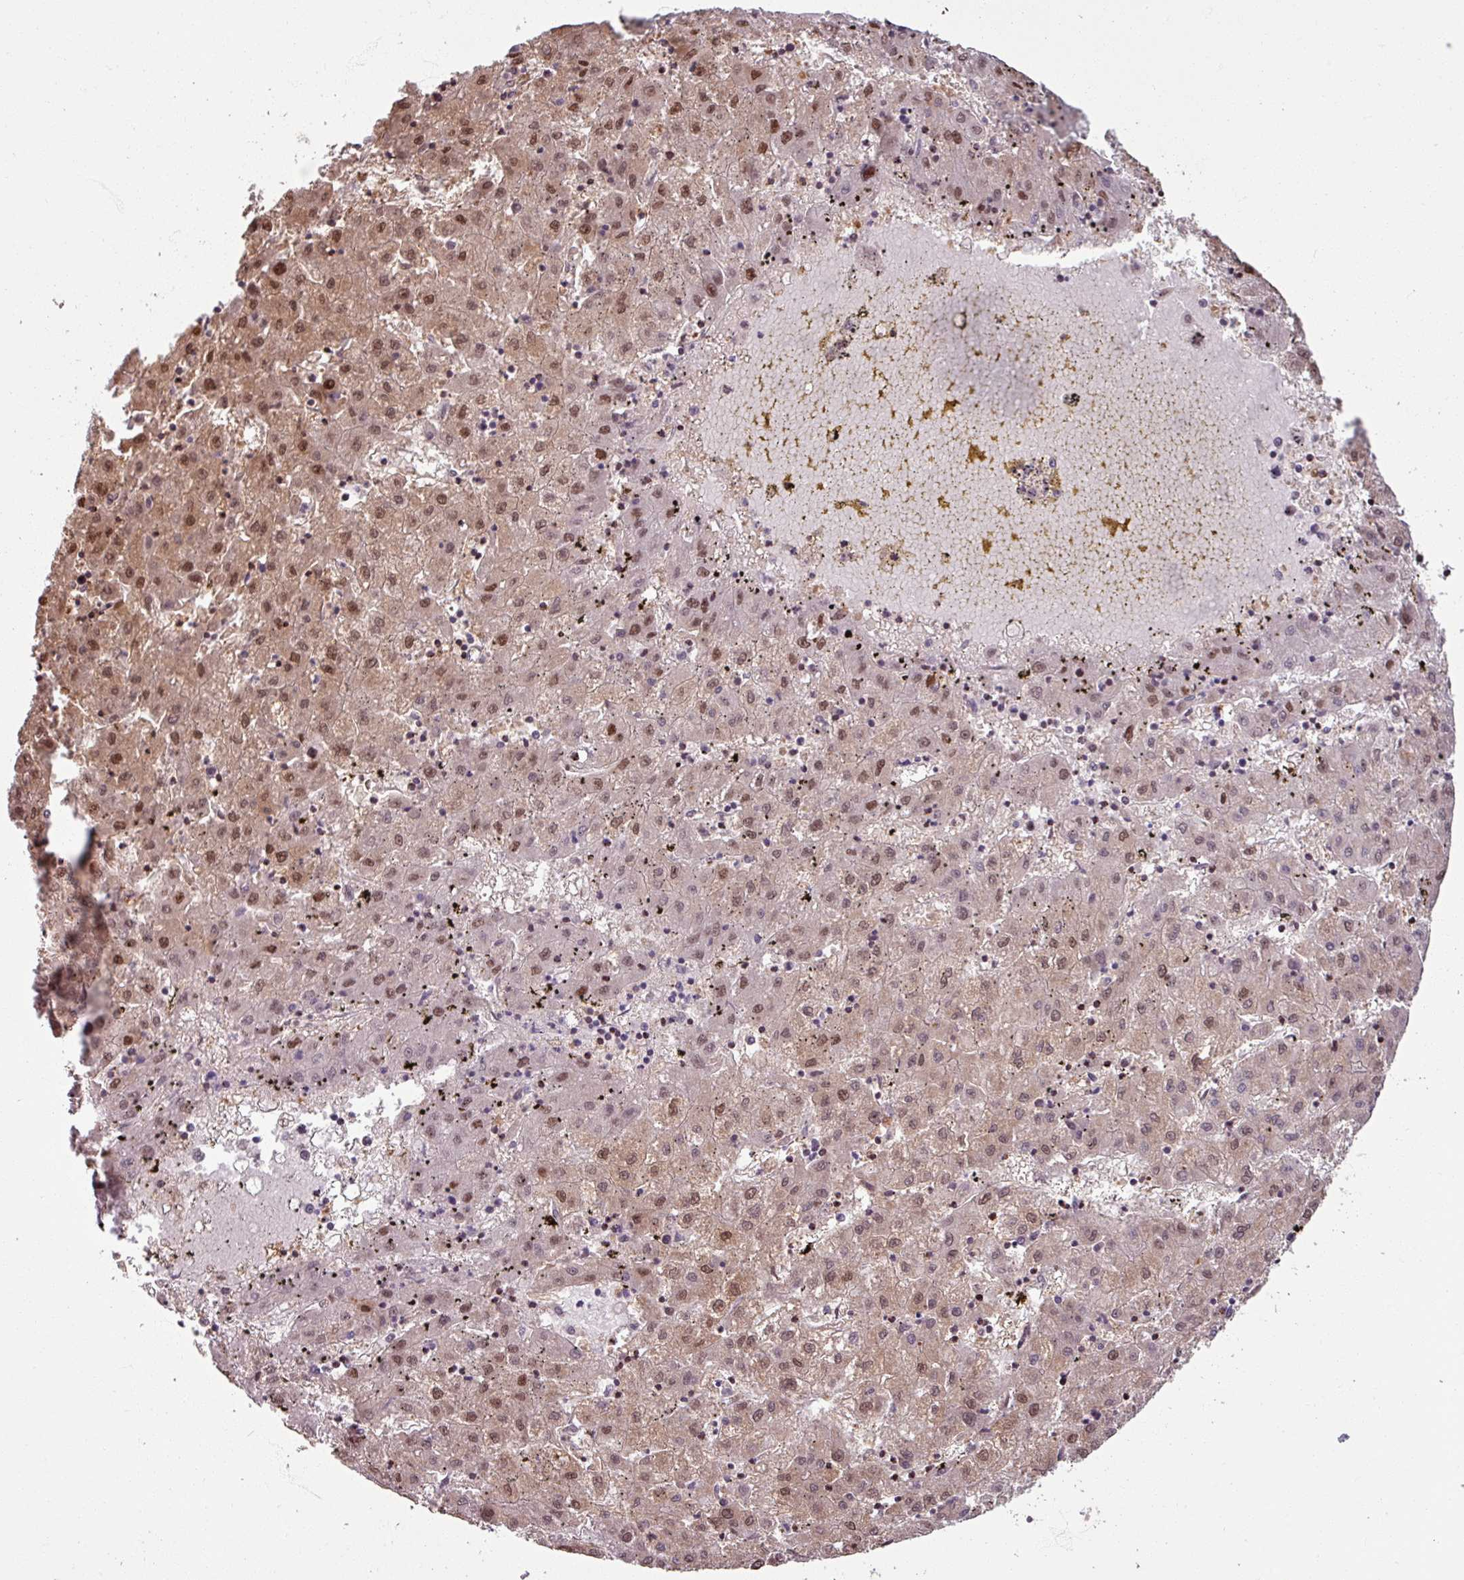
{"staining": {"intensity": "moderate", "quantity": "25%-75%", "location": "cytoplasmic/membranous,nuclear"}, "tissue": "liver cancer", "cell_type": "Tumor cells", "image_type": "cancer", "snomed": [{"axis": "morphology", "description": "Carcinoma, Hepatocellular, NOS"}, {"axis": "topography", "description": "Liver"}], "caption": "A micrograph of liver hepatocellular carcinoma stained for a protein reveals moderate cytoplasmic/membranous and nuclear brown staining in tumor cells. (DAB IHC, brown staining for protein, blue staining for nuclei).", "gene": "OR6B1", "patient": {"sex": "male", "age": 72}}